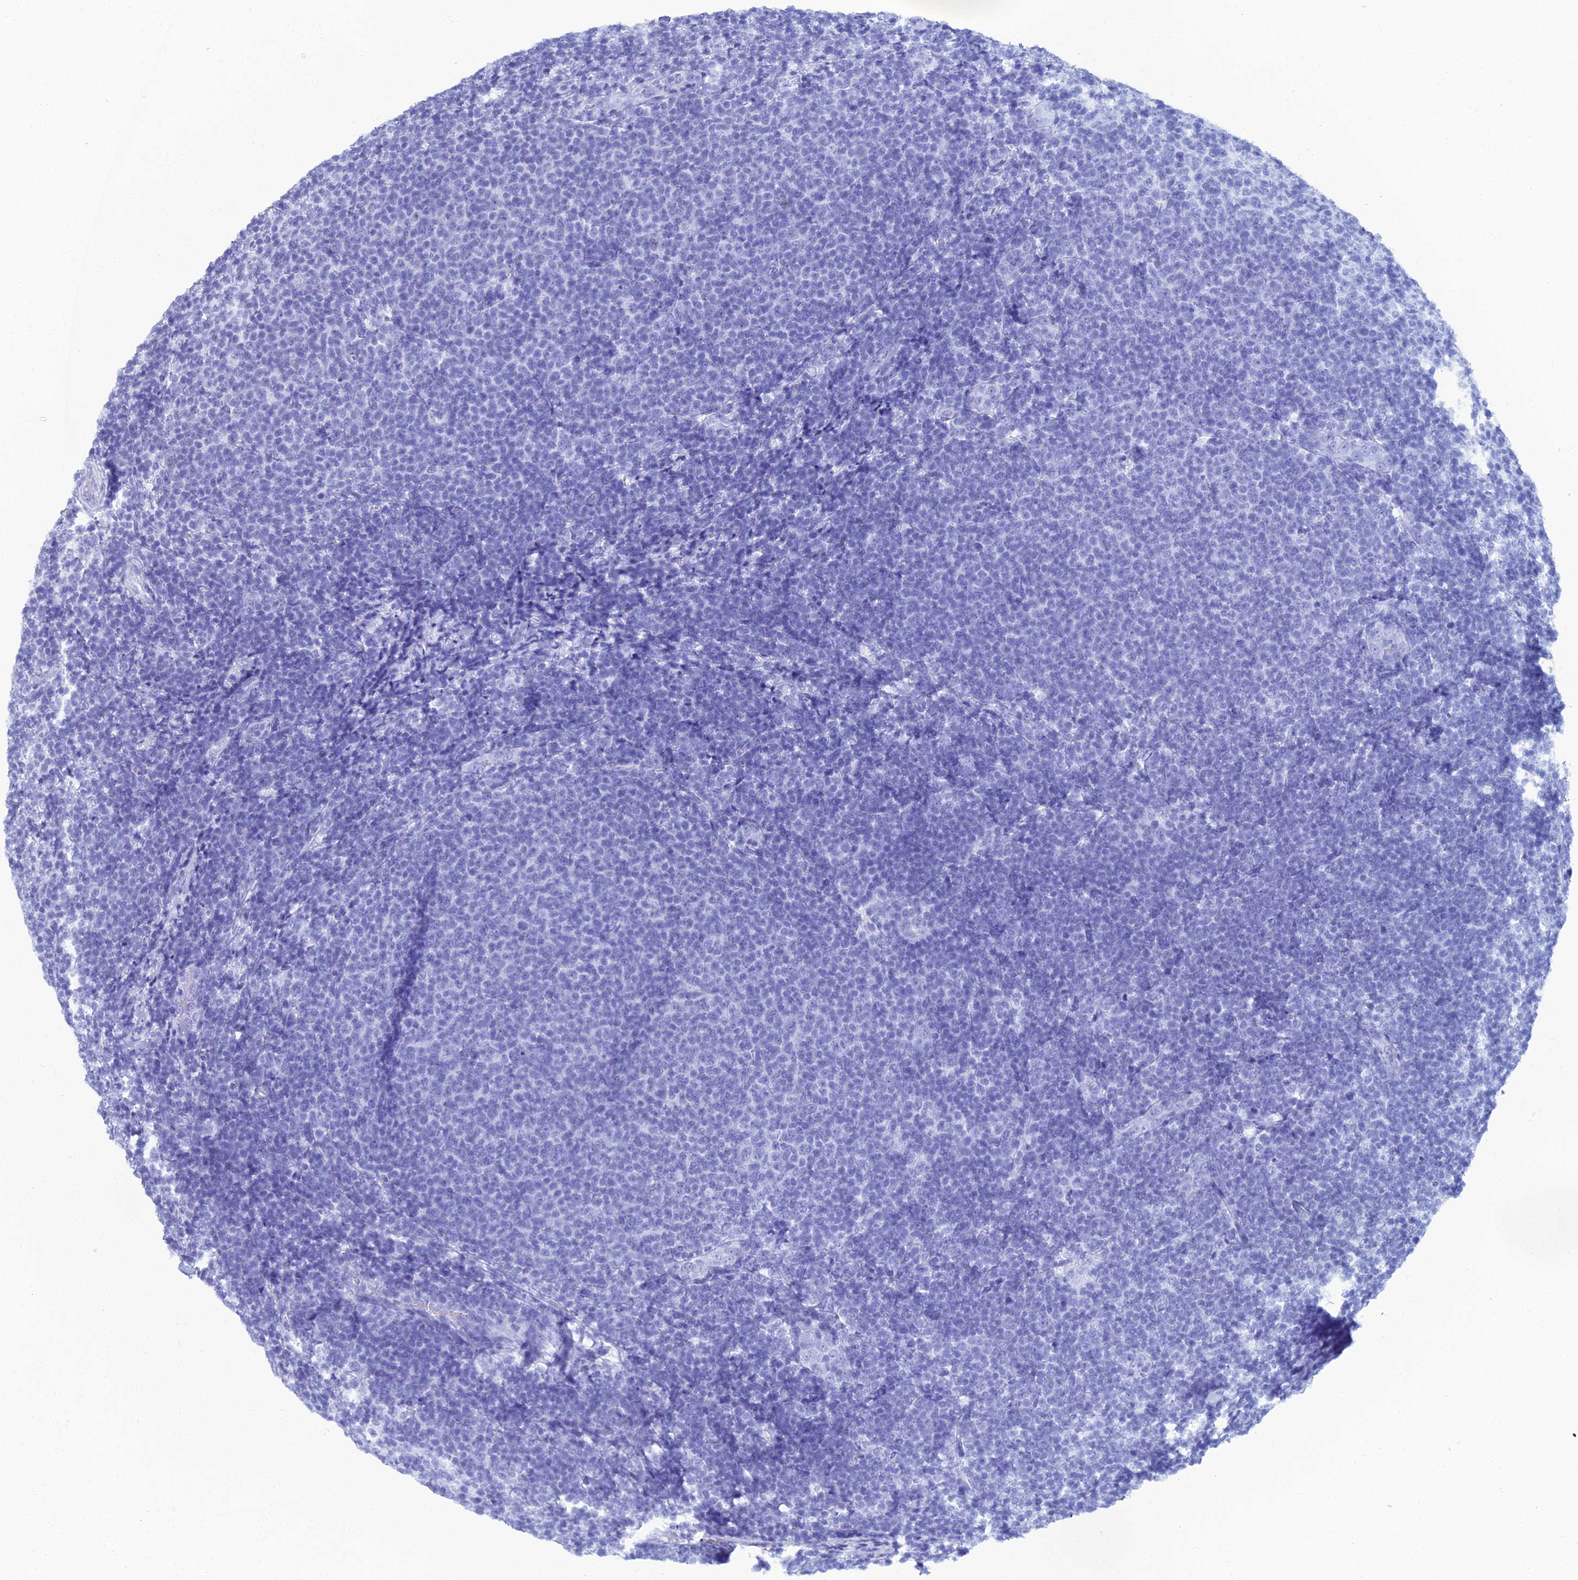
{"staining": {"intensity": "negative", "quantity": "none", "location": "none"}, "tissue": "lymphoma", "cell_type": "Tumor cells", "image_type": "cancer", "snomed": [{"axis": "morphology", "description": "Malignant lymphoma, non-Hodgkin's type, Low grade"}, {"axis": "topography", "description": "Lymph node"}], "caption": "This is an immunohistochemistry (IHC) image of lymphoma. There is no staining in tumor cells.", "gene": "TAF9B", "patient": {"sex": "male", "age": 66}}